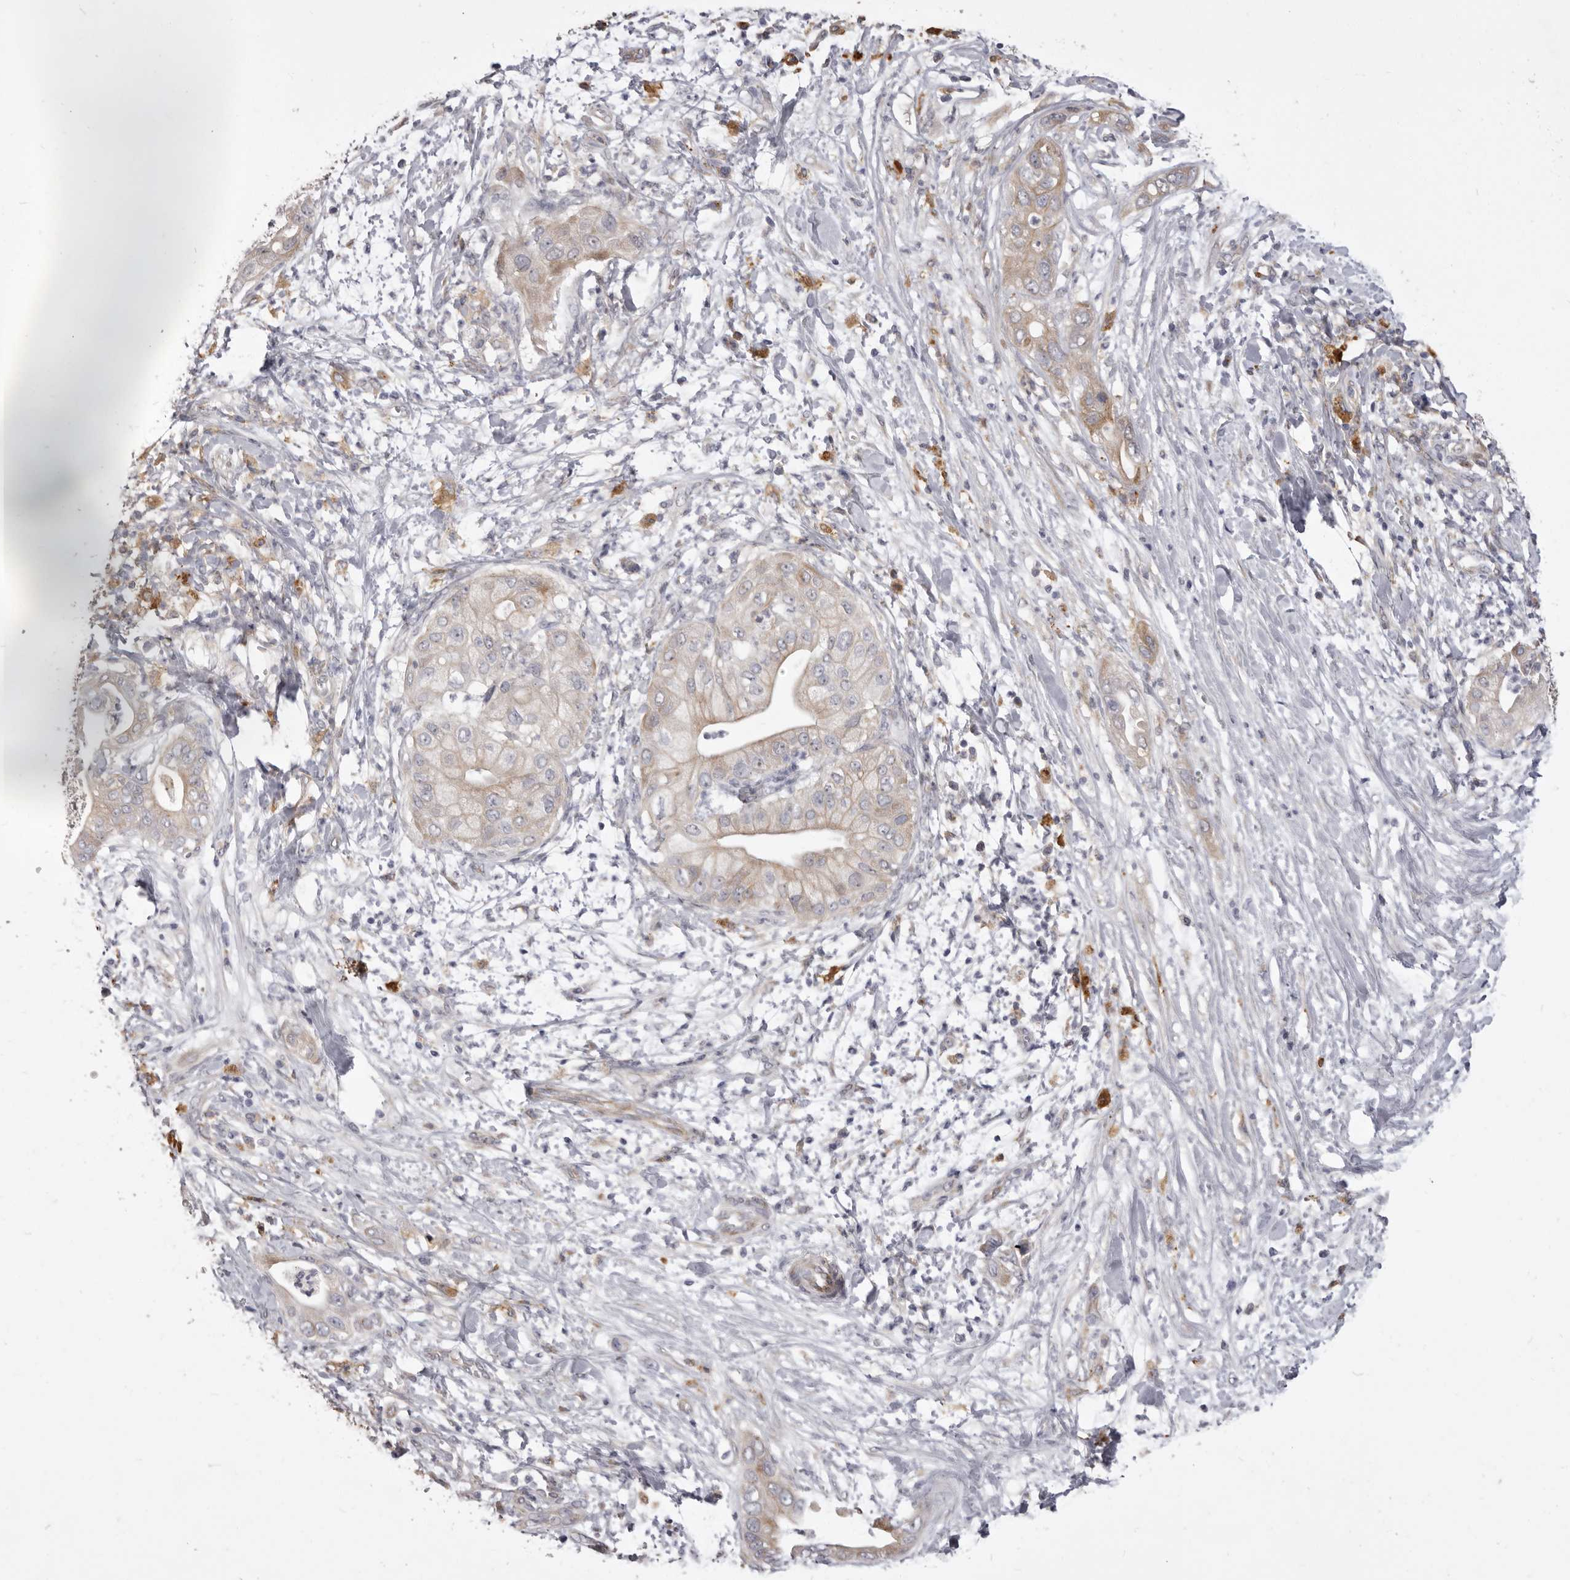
{"staining": {"intensity": "weak", "quantity": "<25%", "location": "cytoplasmic/membranous"}, "tissue": "pancreatic cancer", "cell_type": "Tumor cells", "image_type": "cancer", "snomed": [{"axis": "morphology", "description": "Adenocarcinoma, NOS"}, {"axis": "topography", "description": "Pancreas"}], "caption": "IHC photomicrograph of neoplastic tissue: pancreatic cancer (adenocarcinoma) stained with DAB (3,3'-diaminobenzidine) displays no significant protein staining in tumor cells.", "gene": "VPS45", "patient": {"sex": "female", "age": 78}}